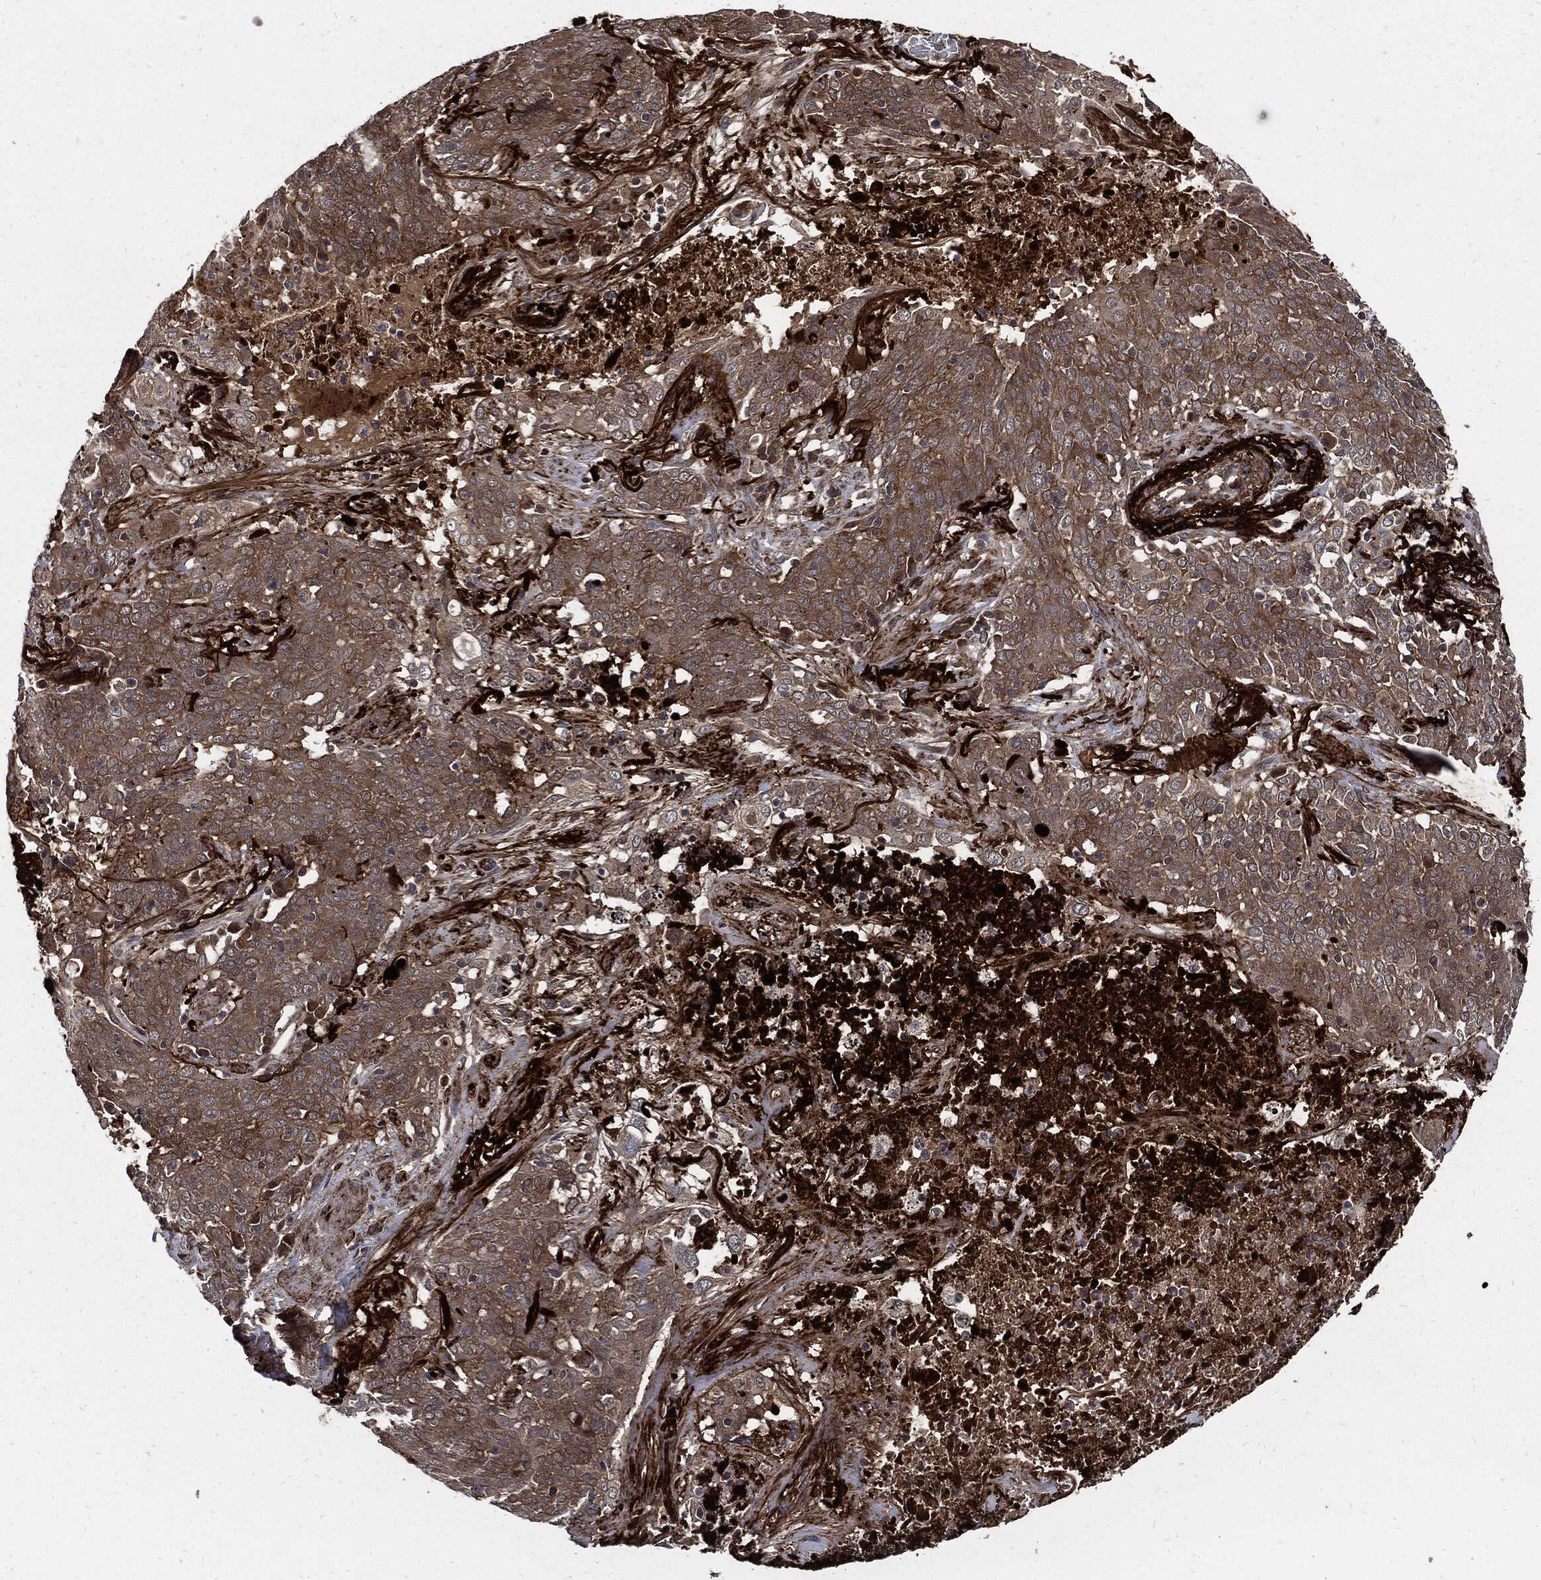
{"staining": {"intensity": "strong", "quantity": "<25%", "location": "cytoplasmic/membranous"}, "tissue": "lung cancer", "cell_type": "Tumor cells", "image_type": "cancer", "snomed": [{"axis": "morphology", "description": "Squamous cell carcinoma, NOS"}, {"axis": "topography", "description": "Lung"}], "caption": "The histopathology image shows staining of squamous cell carcinoma (lung), revealing strong cytoplasmic/membranous protein positivity (brown color) within tumor cells. The staining was performed using DAB to visualize the protein expression in brown, while the nuclei were stained in blue with hematoxylin (Magnification: 20x).", "gene": "CLU", "patient": {"sex": "male", "age": 82}}